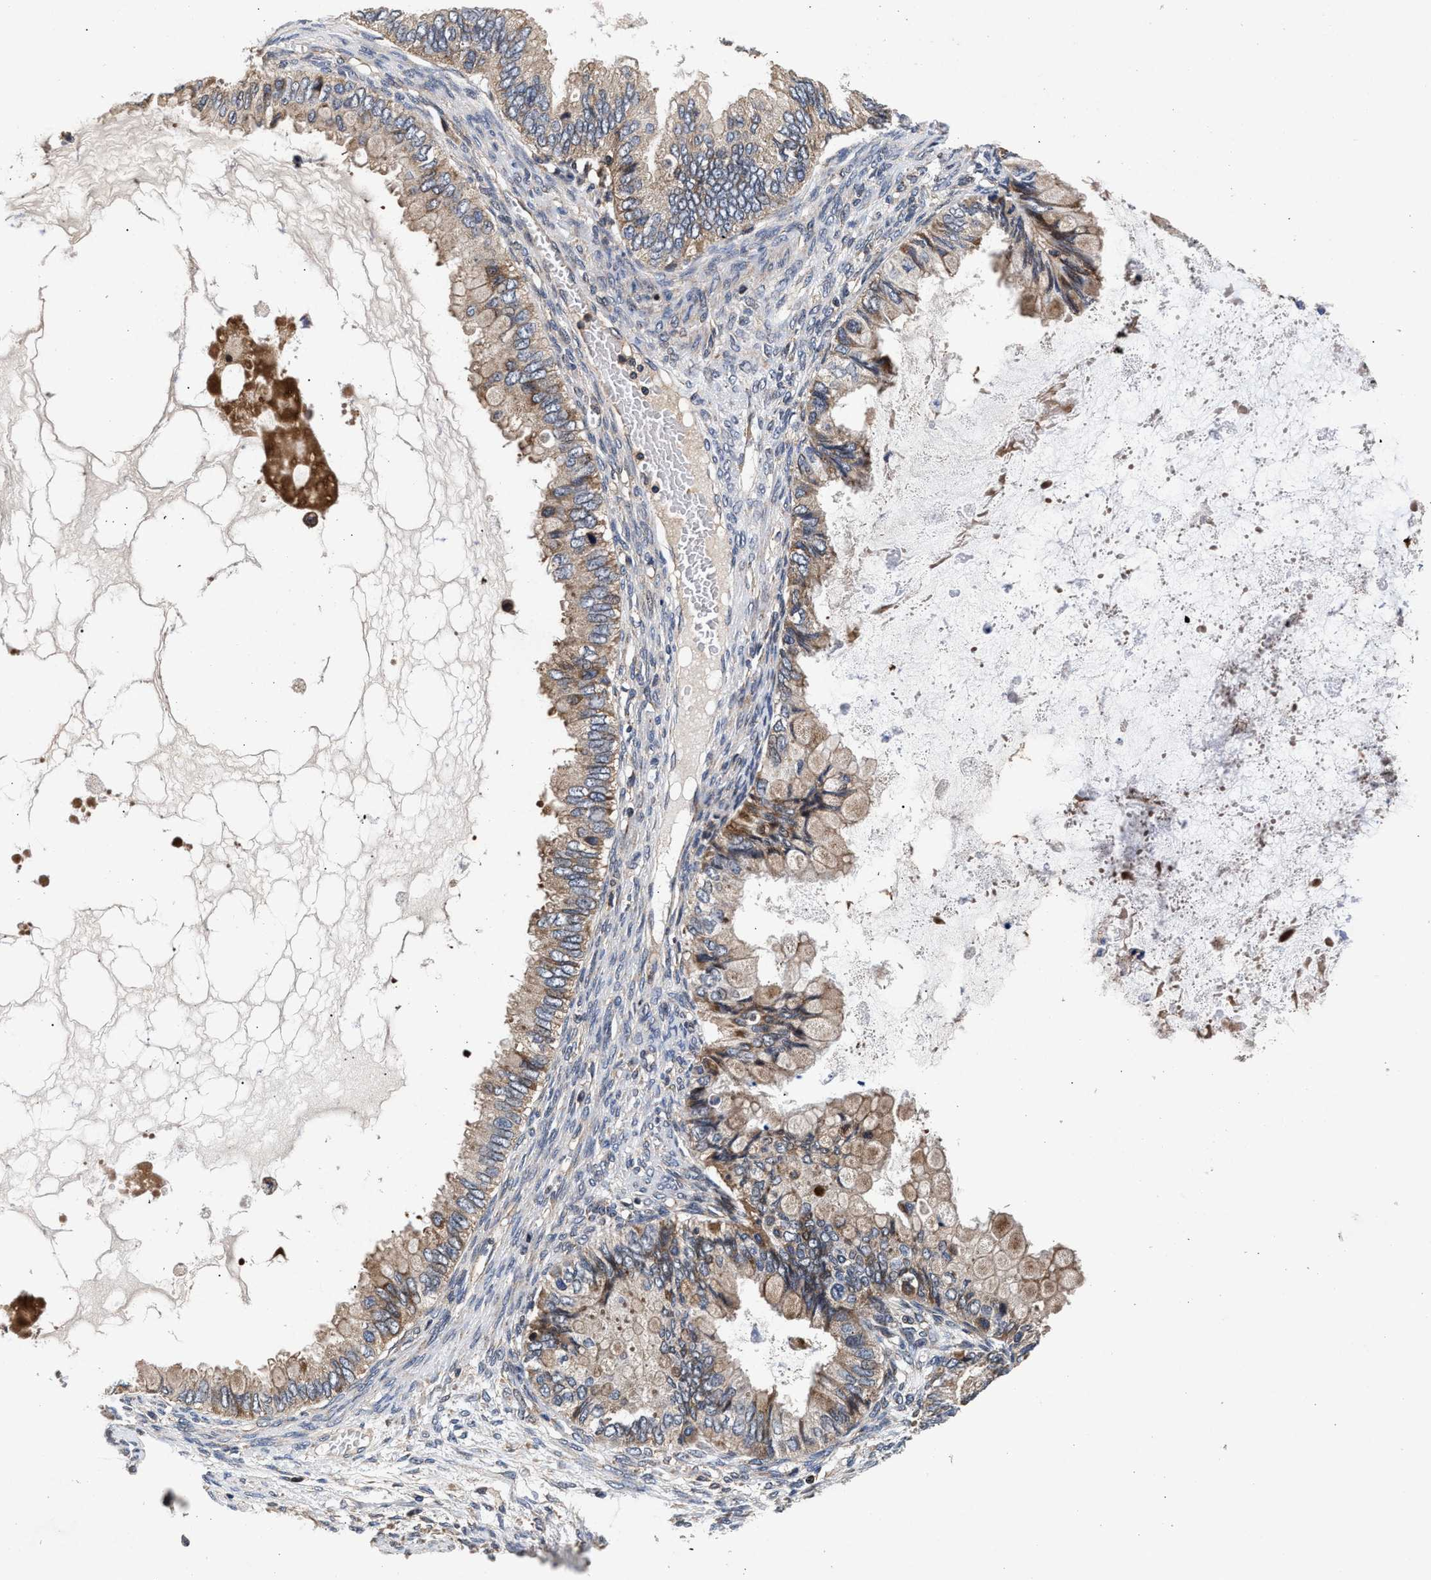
{"staining": {"intensity": "moderate", "quantity": ">75%", "location": "cytoplasmic/membranous"}, "tissue": "ovarian cancer", "cell_type": "Tumor cells", "image_type": "cancer", "snomed": [{"axis": "morphology", "description": "Cystadenocarcinoma, mucinous, NOS"}, {"axis": "topography", "description": "Ovary"}], "caption": "Moderate cytoplasmic/membranous protein positivity is seen in about >75% of tumor cells in ovarian mucinous cystadenocarcinoma.", "gene": "NFKB2", "patient": {"sex": "female", "age": 80}}